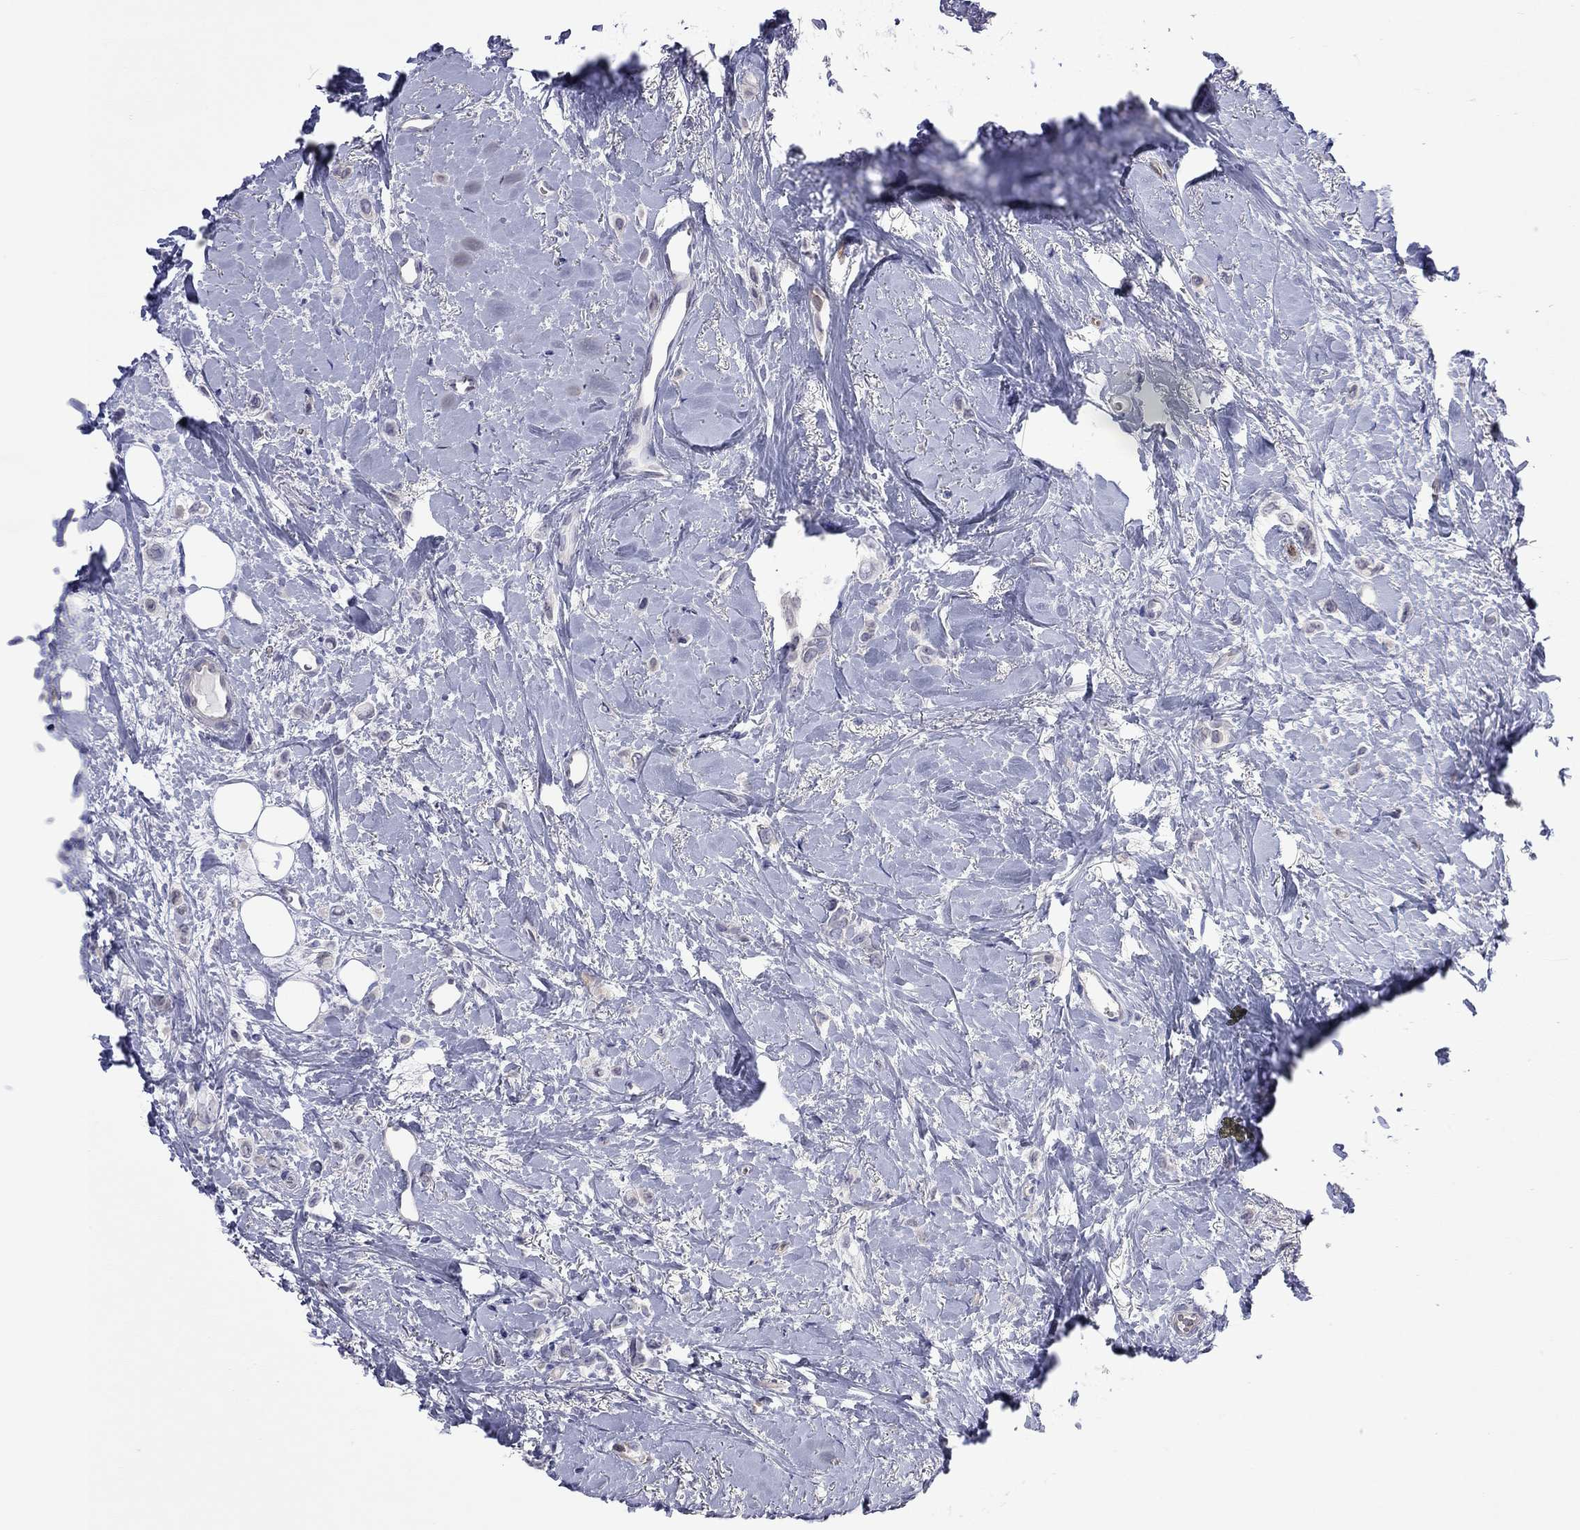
{"staining": {"intensity": "negative", "quantity": "none", "location": "none"}, "tissue": "breast cancer", "cell_type": "Tumor cells", "image_type": "cancer", "snomed": [{"axis": "morphology", "description": "Lobular carcinoma"}, {"axis": "topography", "description": "Breast"}], "caption": "Image shows no significant protein expression in tumor cells of breast cancer.", "gene": "CTNNBIP1", "patient": {"sex": "female", "age": 66}}